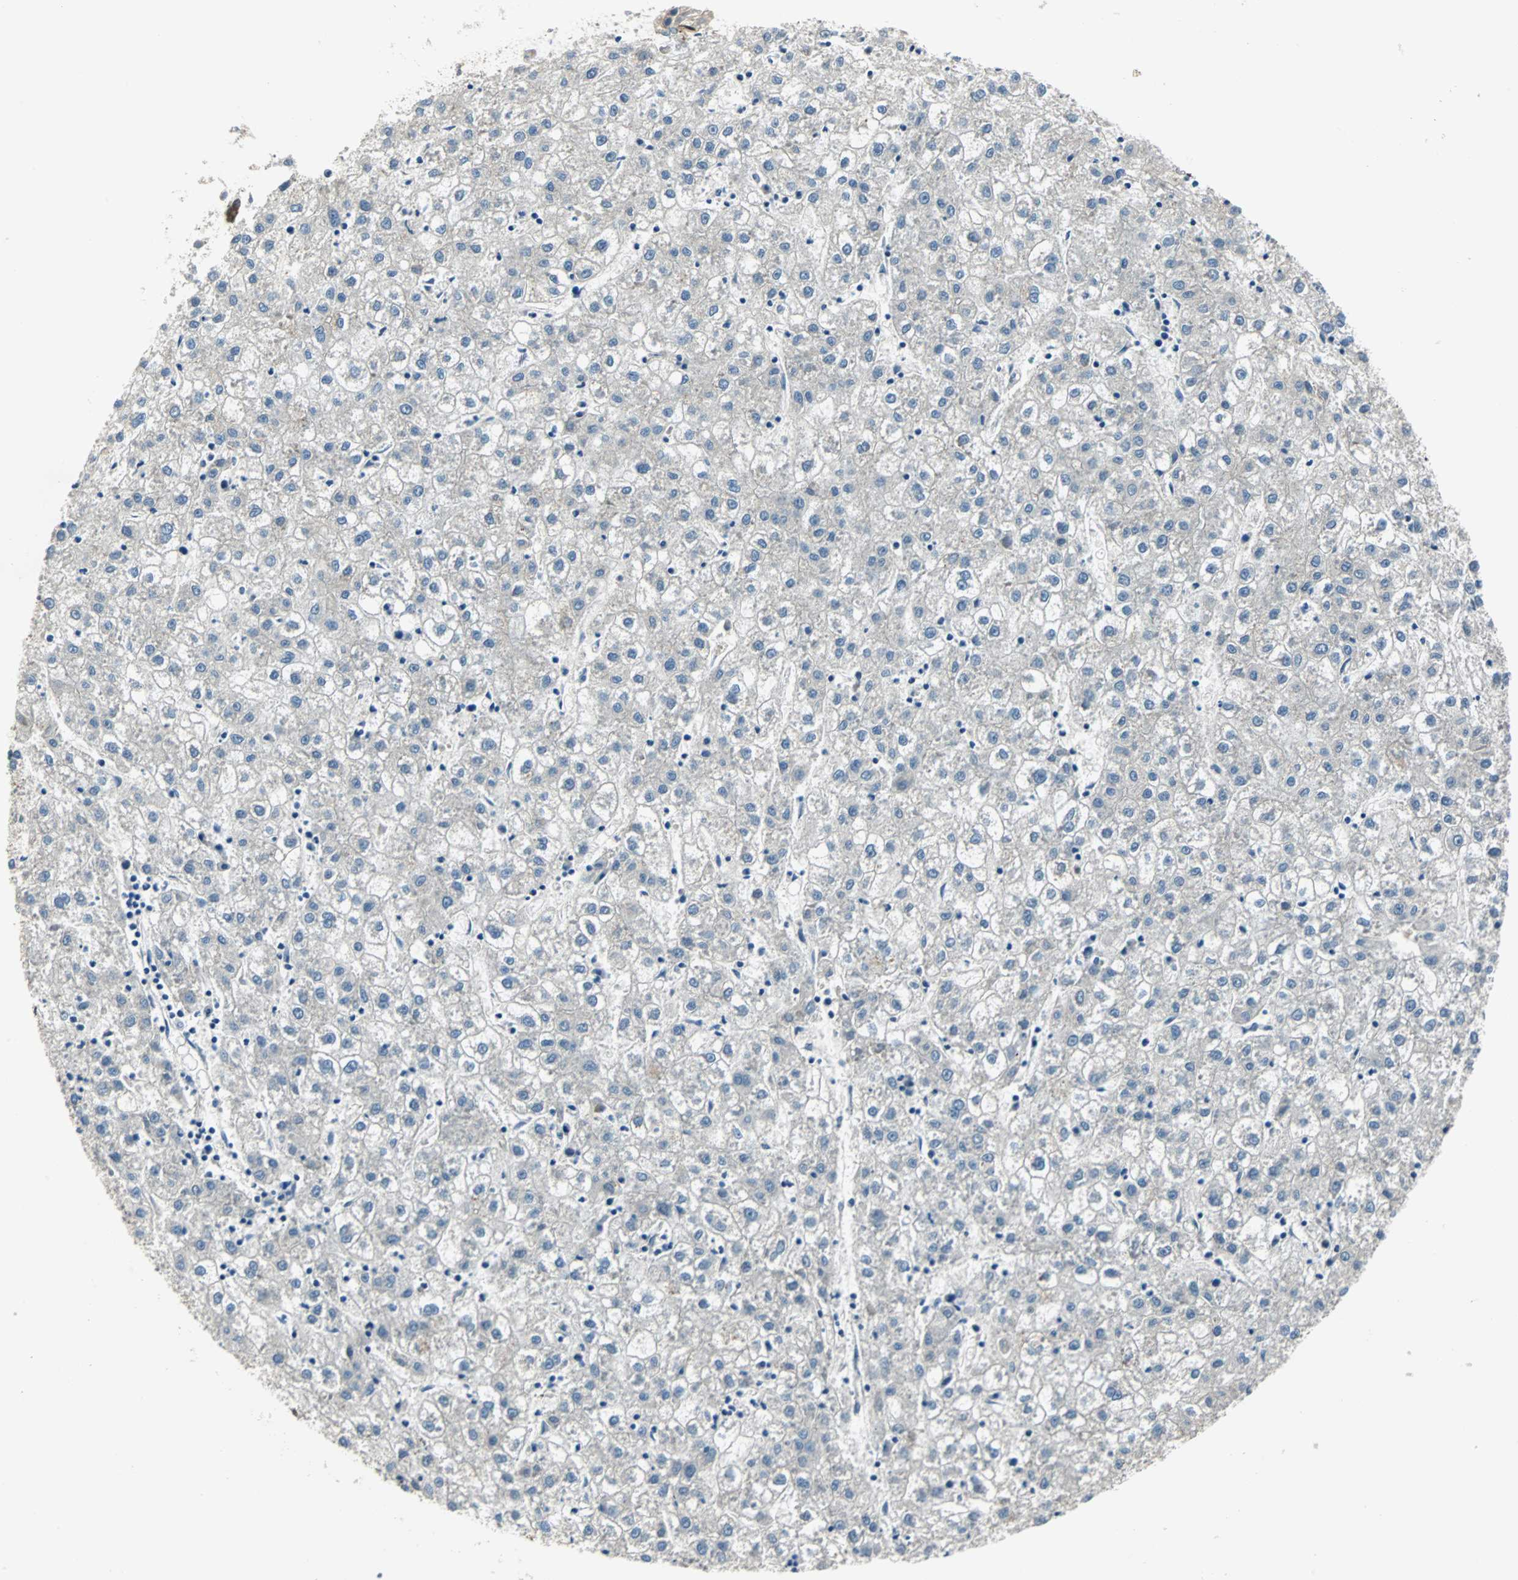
{"staining": {"intensity": "negative", "quantity": "none", "location": "none"}, "tissue": "liver cancer", "cell_type": "Tumor cells", "image_type": "cancer", "snomed": [{"axis": "morphology", "description": "Carcinoma, Hepatocellular, NOS"}, {"axis": "topography", "description": "Liver"}], "caption": "Tumor cells show no significant protein positivity in liver cancer.", "gene": "FHL2", "patient": {"sex": "male", "age": 72}}